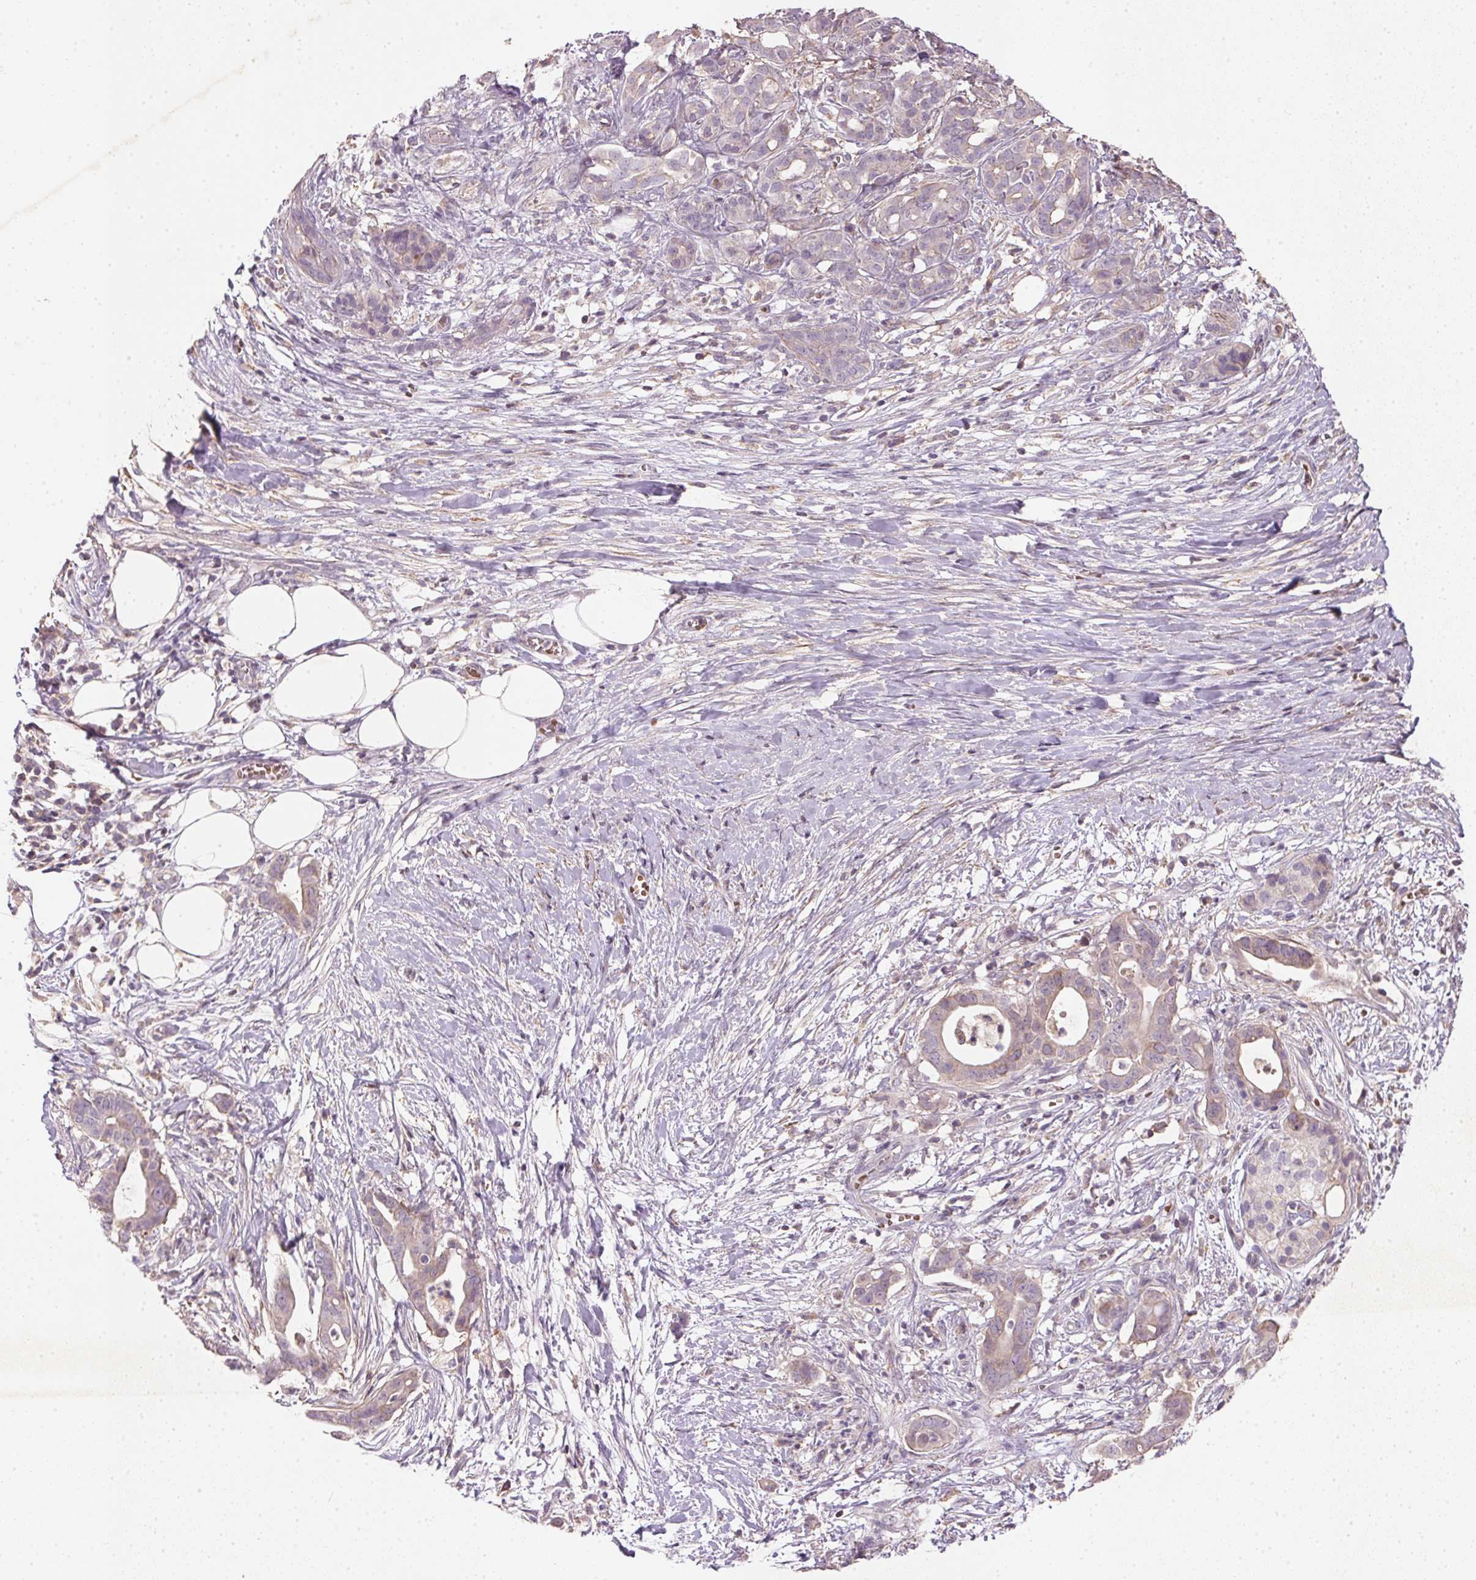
{"staining": {"intensity": "weak", "quantity": "<25%", "location": "cytoplasmic/membranous"}, "tissue": "pancreatic cancer", "cell_type": "Tumor cells", "image_type": "cancer", "snomed": [{"axis": "morphology", "description": "Adenocarcinoma, NOS"}, {"axis": "topography", "description": "Pancreas"}], "caption": "An image of human adenocarcinoma (pancreatic) is negative for staining in tumor cells. (DAB immunohistochemistry visualized using brightfield microscopy, high magnification).", "gene": "KCNK15", "patient": {"sex": "male", "age": 61}}